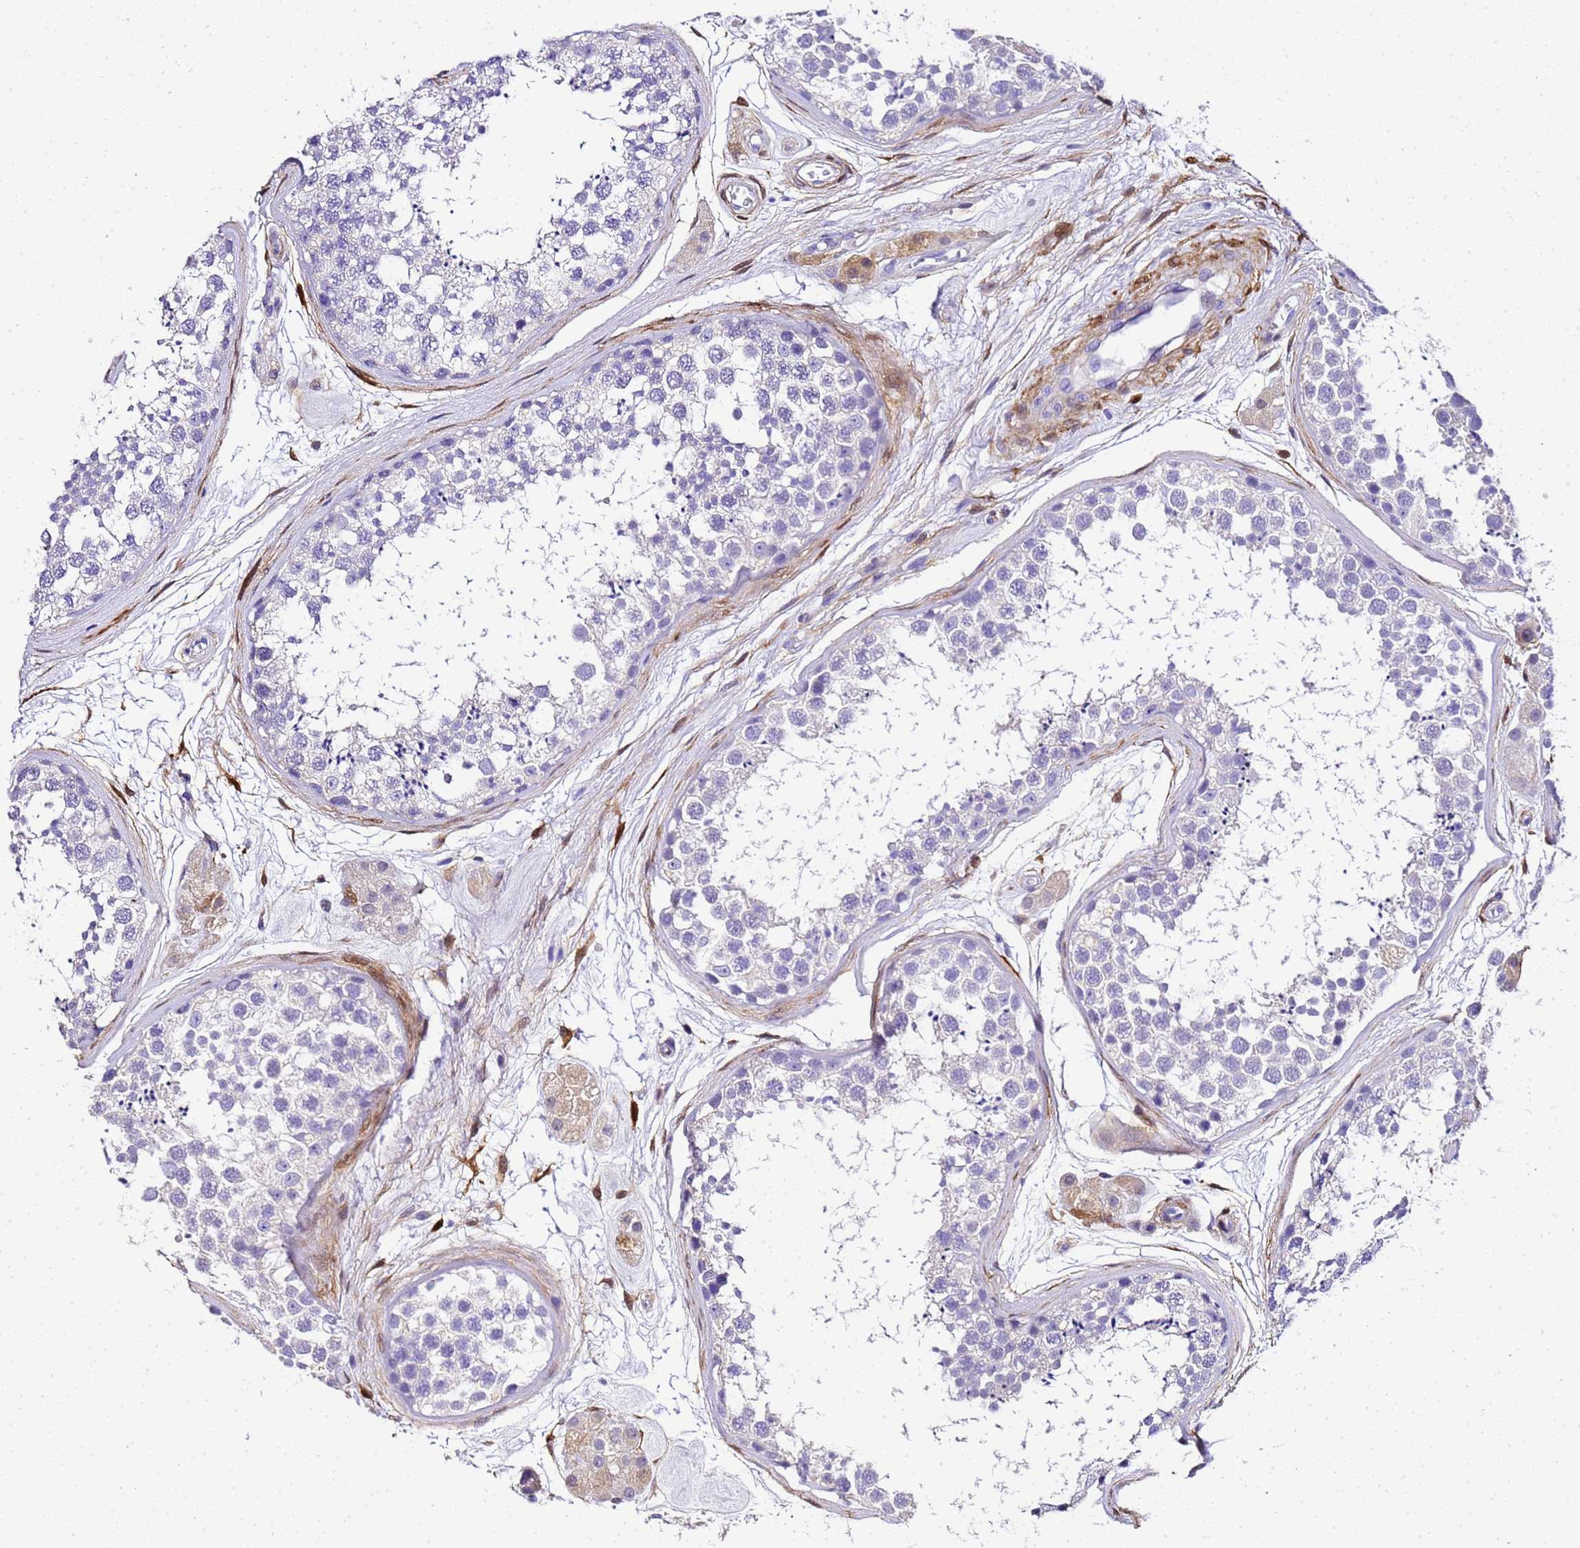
{"staining": {"intensity": "negative", "quantity": "none", "location": "none"}, "tissue": "testis", "cell_type": "Cells in seminiferous ducts", "image_type": "normal", "snomed": [{"axis": "morphology", "description": "Normal tissue, NOS"}, {"axis": "topography", "description": "Testis"}], "caption": "DAB (3,3'-diaminobenzidine) immunohistochemical staining of unremarkable human testis shows no significant positivity in cells in seminiferous ducts.", "gene": "HSPB6", "patient": {"sex": "male", "age": 56}}